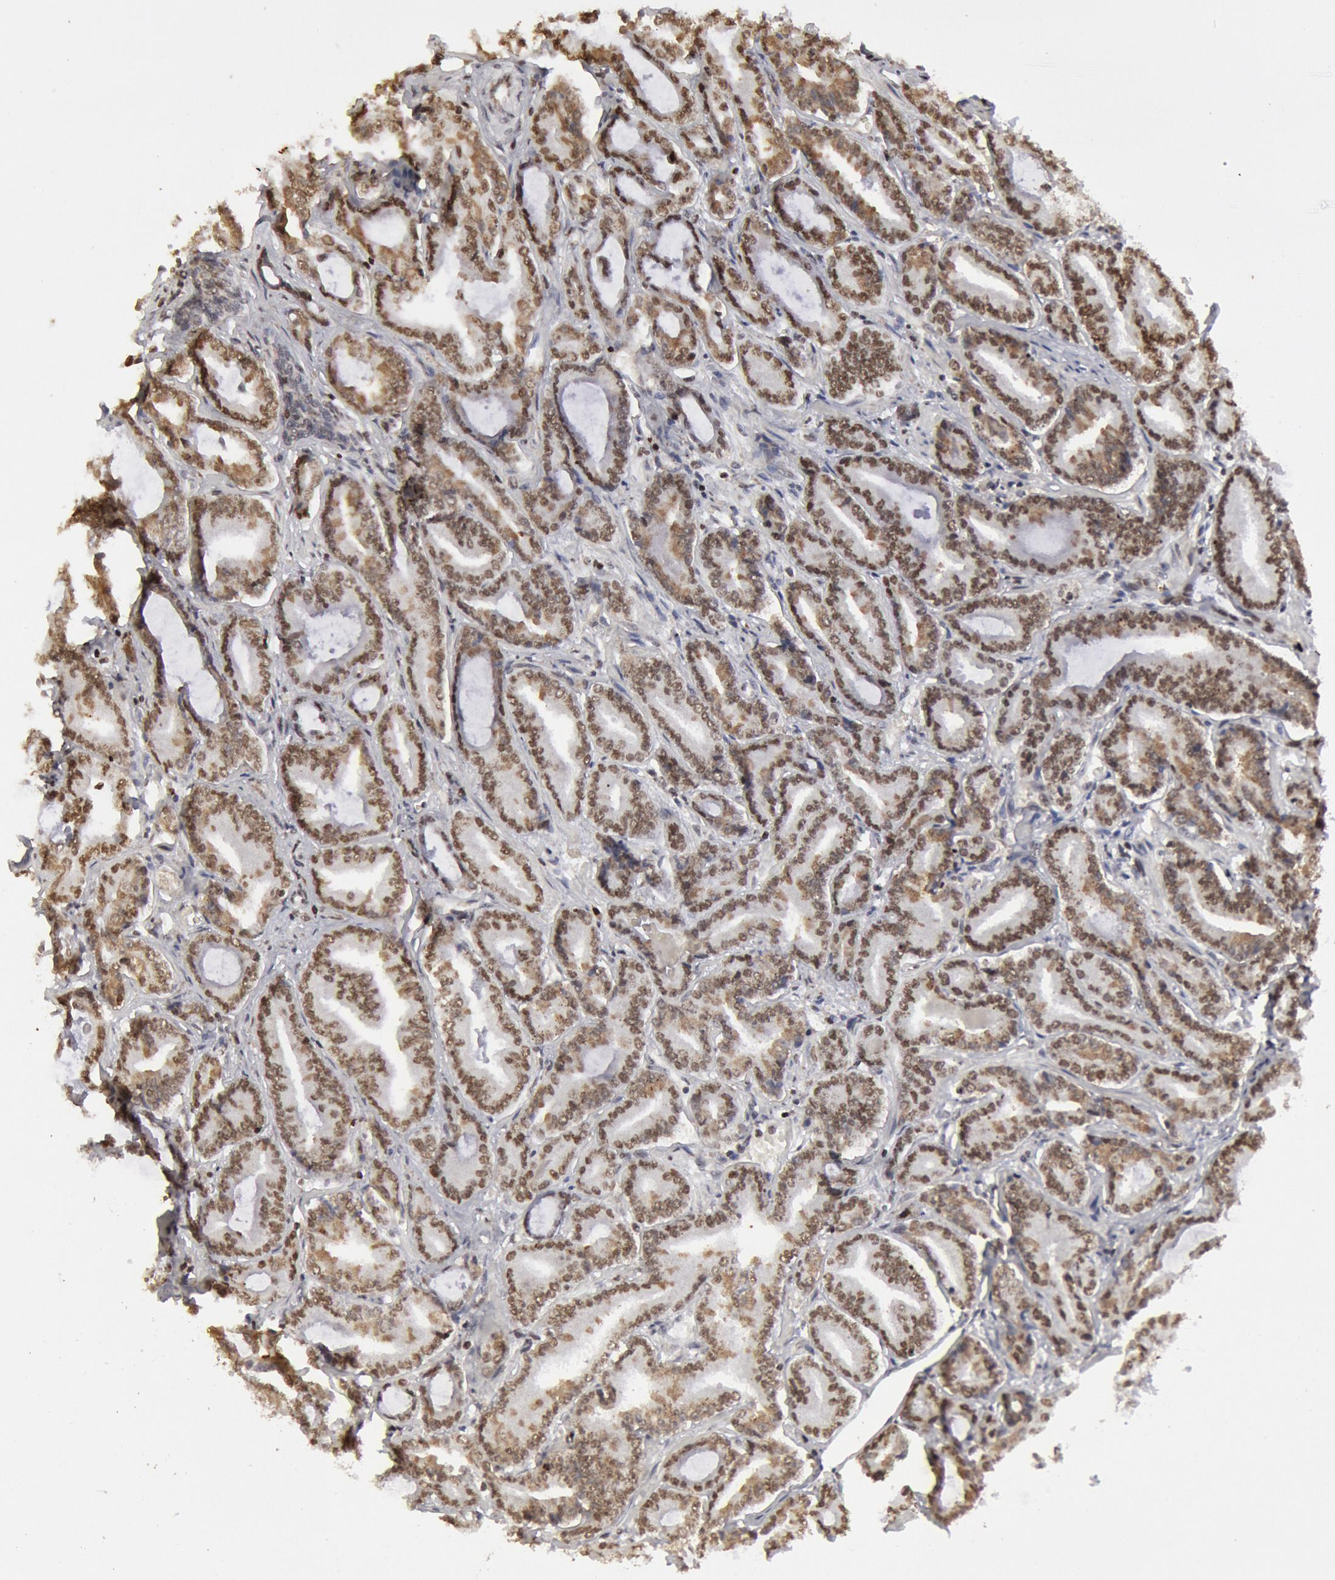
{"staining": {"intensity": "moderate", "quantity": ">75%", "location": "nuclear"}, "tissue": "prostate cancer", "cell_type": "Tumor cells", "image_type": "cancer", "snomed": [{"axis": "morphology", "description": "Adenocarcinoma, Low grade"}, {"axis": "topography", "description": "Prostate"}], "caption": "Immunohistochemistry histopathology image of neoplastic tissue: human low-grade adenocarcinoma (prostate) stained using immunohistochemistry reveals medium levels of moderate protein expression localized specifically in the nuclear of tumor cells, appearing as a nuclear brown color.", "gene": "SUB1", "patient": {"sex": "male", "age": 65}}